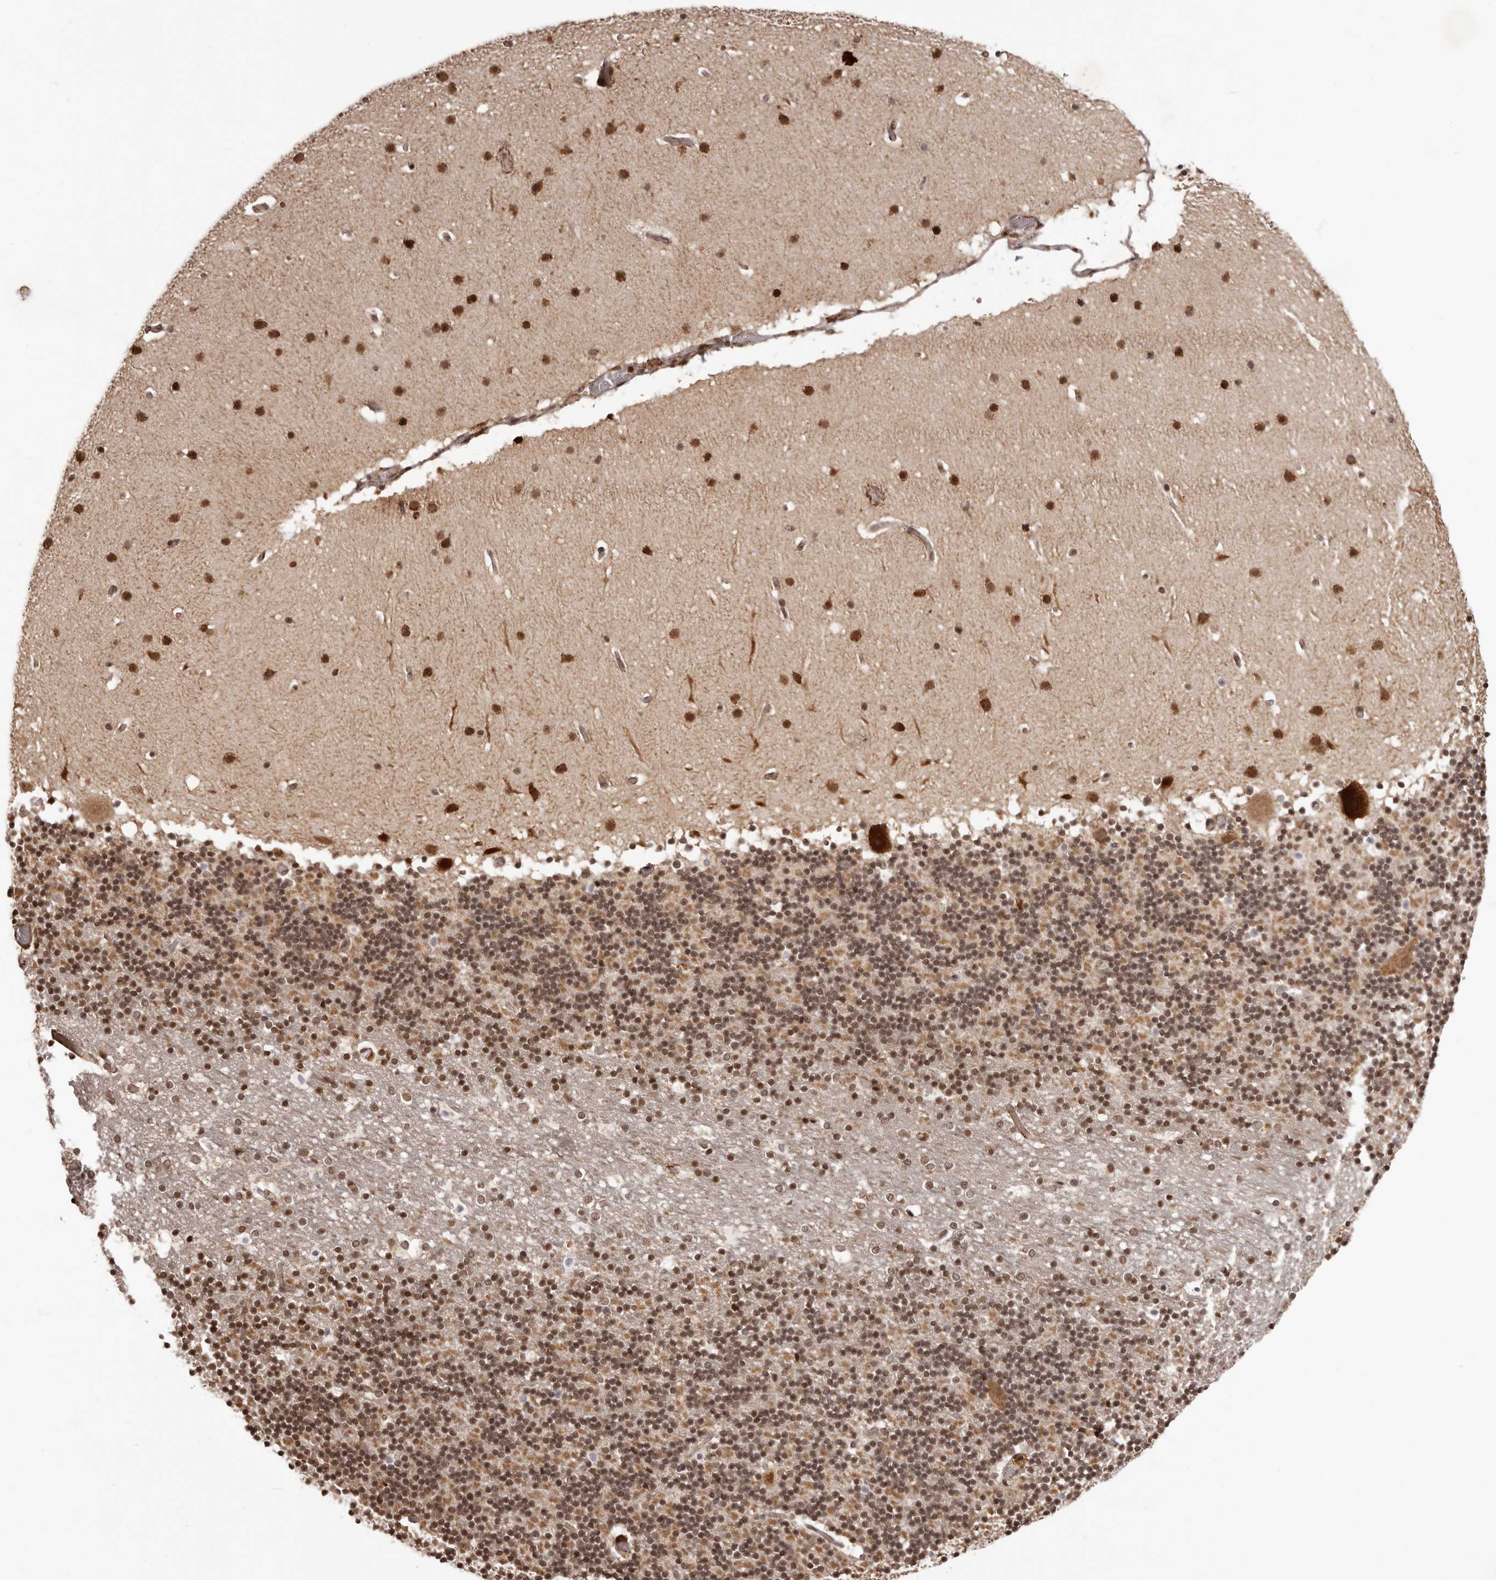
{"staining": {"intensity": "moderate", "quantity": ">75%", "location": "cytoplasmic/membranous,nuclear"}, "tissue": "cerebellum", "cell_type": "Cells in granular layer", "image_type": "normal", "snomed": [{"axis": "morphology", "description": "Normal tissue, NOS"}, {"axis": "topography", "description": "Cerebellum"}], "caption": "An immunohistochemistry micrograph of unremarkable tissue is shown. Protein staining in brown labels moderate cytoplasmic/membranous,nuclear positivity in cerebellum within cells in granular layer.", "gene": "IL32", "patient": {"sex": "male", "age": 57}}